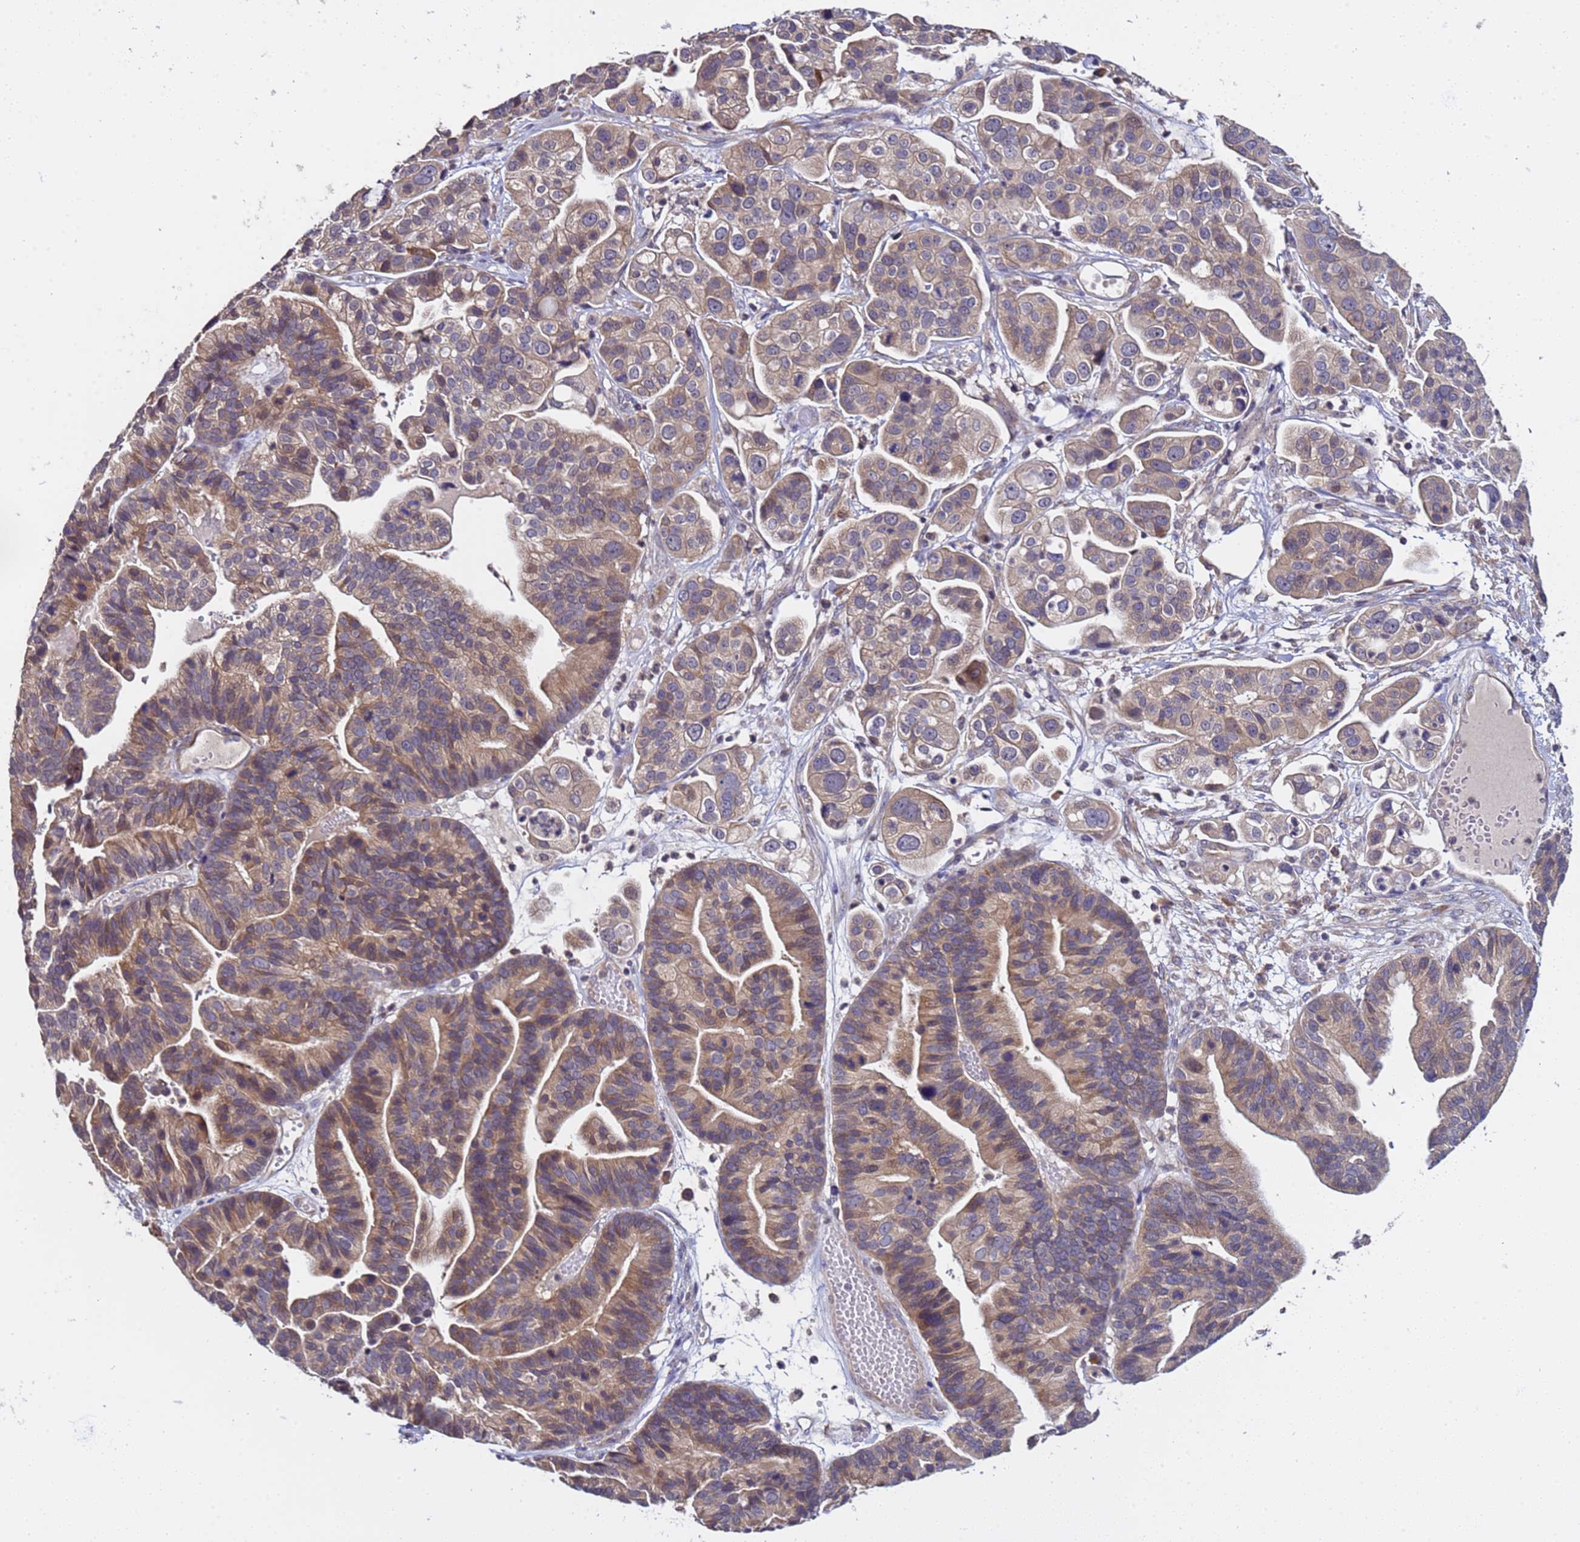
{"staining": {"intensity": "weak", "quantity": ">75%", "location": "cytoplasmic/membranous"}, "tissue": "ovarian cancer", "cell_type": "Tumor cells", "image_type": "cancer", "snomed": [{"axis": "morphology", "description": "Cystadenocarcinoma, serous, NOS"}, {"axis": "topography", "description": "Ovary"}], "caption": "Tumor cells exhibit weak cytoplasmic/membranous expression in approximately >75% of cells in ovarian cancer (serous cystadenocarcinoma).", "gene": "ELMOD2", "patient": {"sex": "female", "age": 56}}